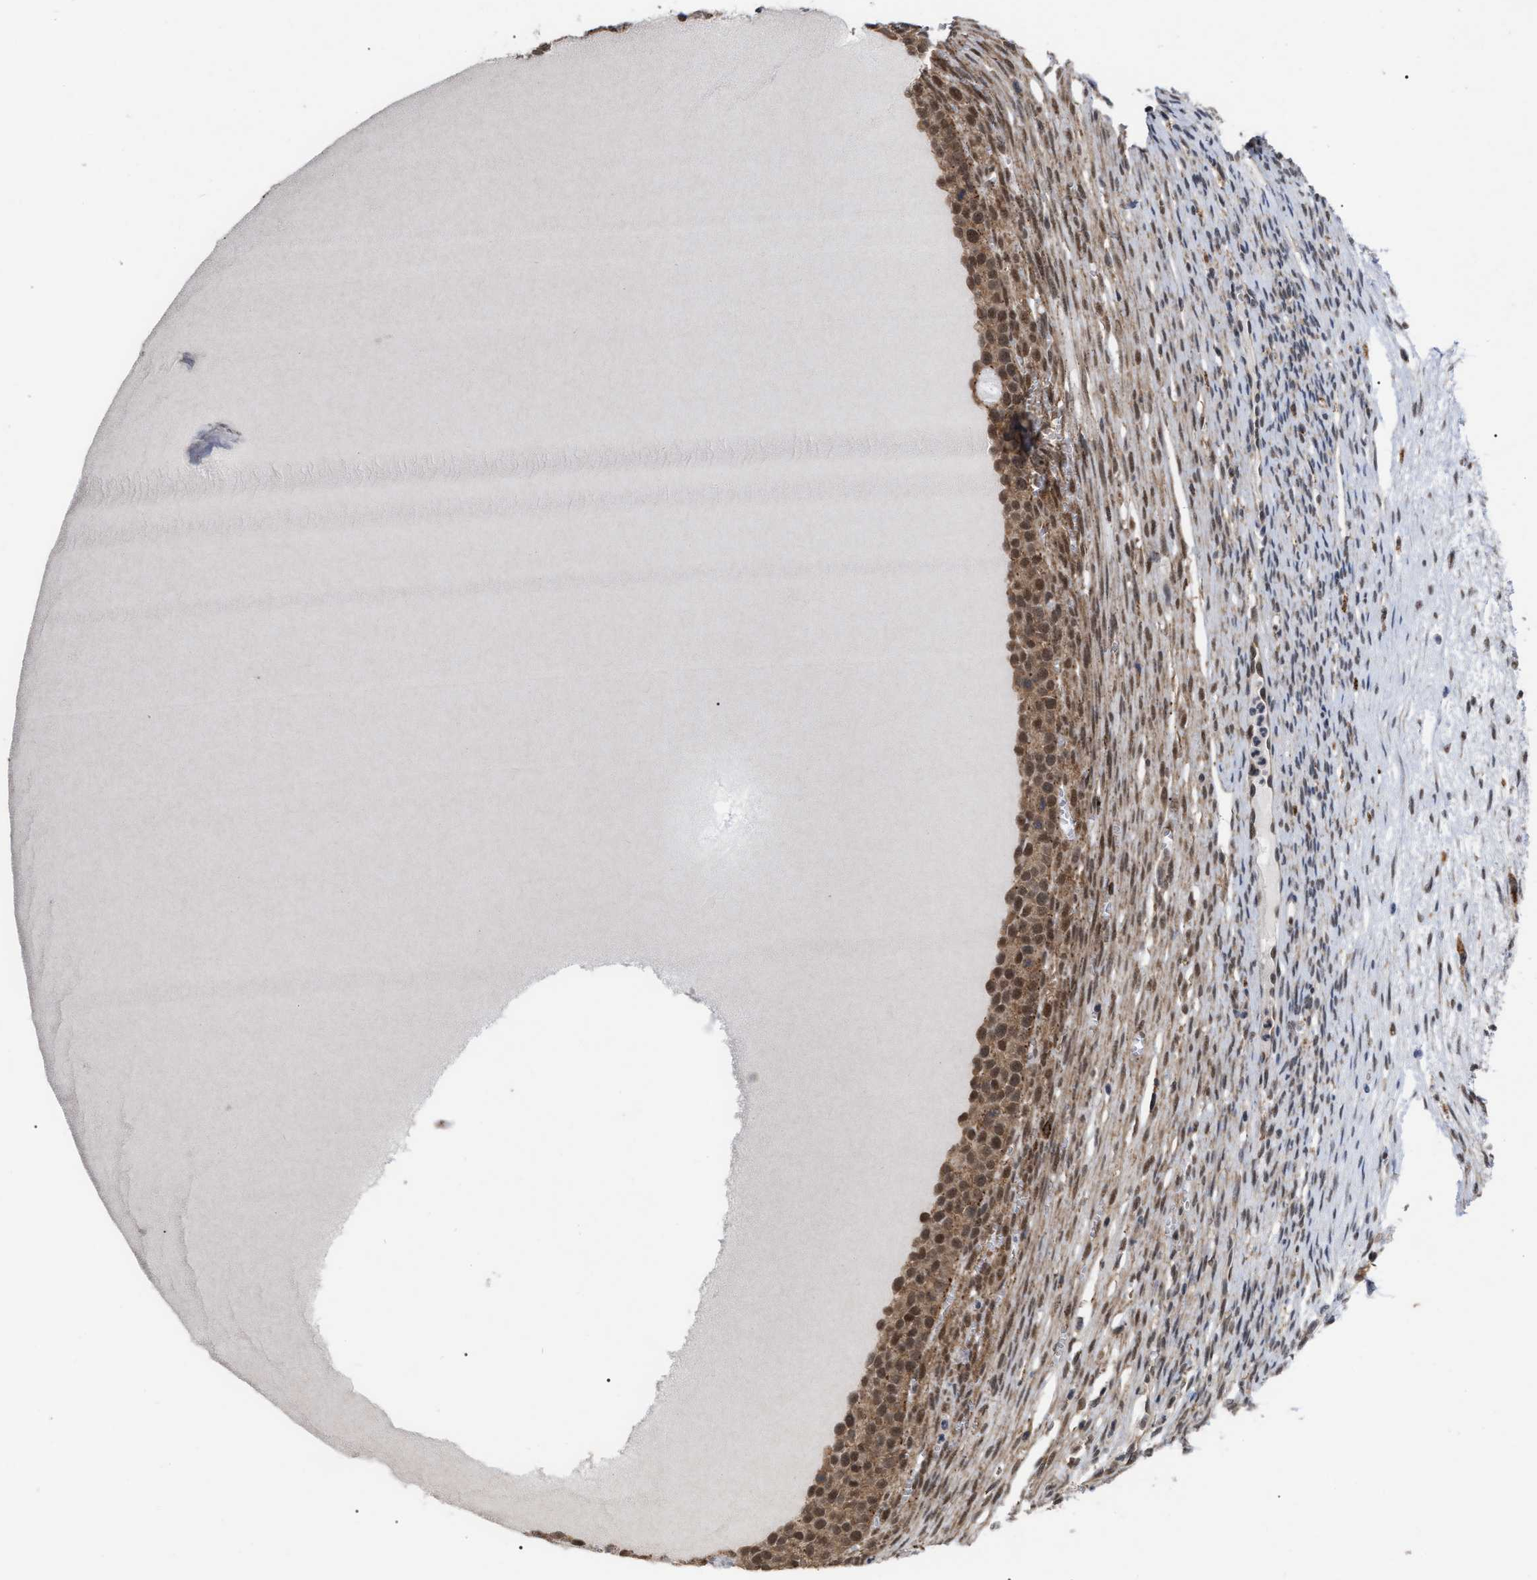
{"staining": {"intensity": "moderate", "quantity": ">75%", "location": "cytoplasmic/membranous,nuclear"}, "tissue": "ovary", "cell_type": "Follicle cells", "image_type": "normal", "snomed": [{"axis": "morphology", "description": "Normal tissue, NOS"}, {"axis": "topography", "description": "Ovary"}], "caption": "The micrograph demonstrates a brown stain indicating the presence of a protein in the cytoplasmic/membranous,nuclear of follicle cells in ovary. The staining was performed using DAB (3,3'-diaminobenzidine) to visualize the protein expression in brown, while the nuclei were stained in blue with hematoxylin (Magnification: 20x).", "gene": "UPF1", "patient": {"sex": "female", "age": 33}}